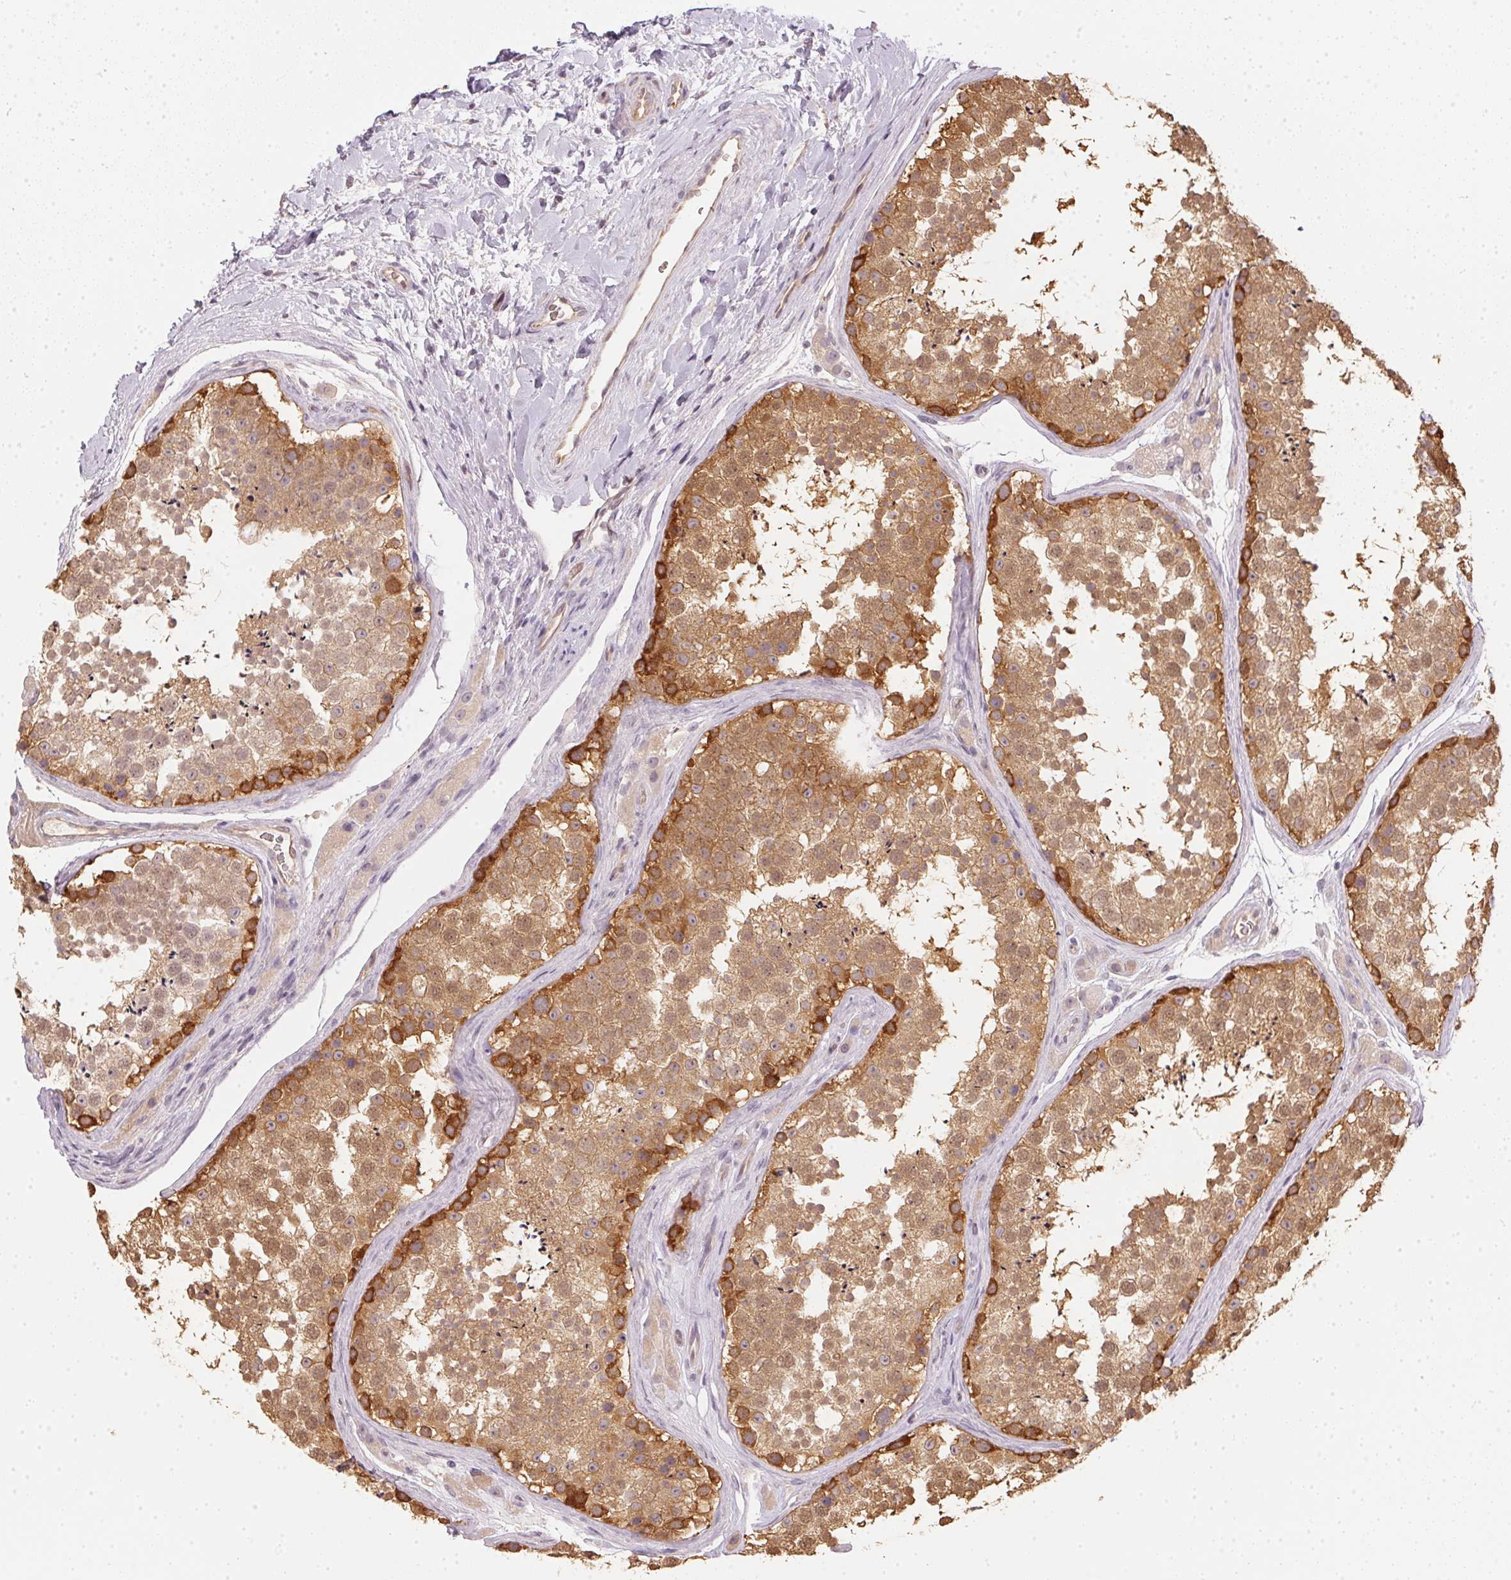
{"staining": {"intensity": "moderate", "quantity": ">75%", "location": "cytoplasmic/membranous,nuclear"}, "tissue": "testis", "cell_type": "Cells in seminiferous ducts", "image_type": "normal", "snomed": [{"axis": "morphology", "description": "Normal tissue, NOS"}, {"axis": "topography", "description": "Testis"}], "caption": "The micrograph shows immunohistochemical staining of unremarkable testis. There is moderate cytoplasmic/membranous,nuclear staining is identified in about >75% of cells in seminiferous ducts. Using DAB (3,3'-diaminobenzidine) (brown) and hematoxylin (blue) stains, captured at high magnification using brightfield microscopy.", "gene": "BLMH", "patient": {"sex": "male", "age": 41}}